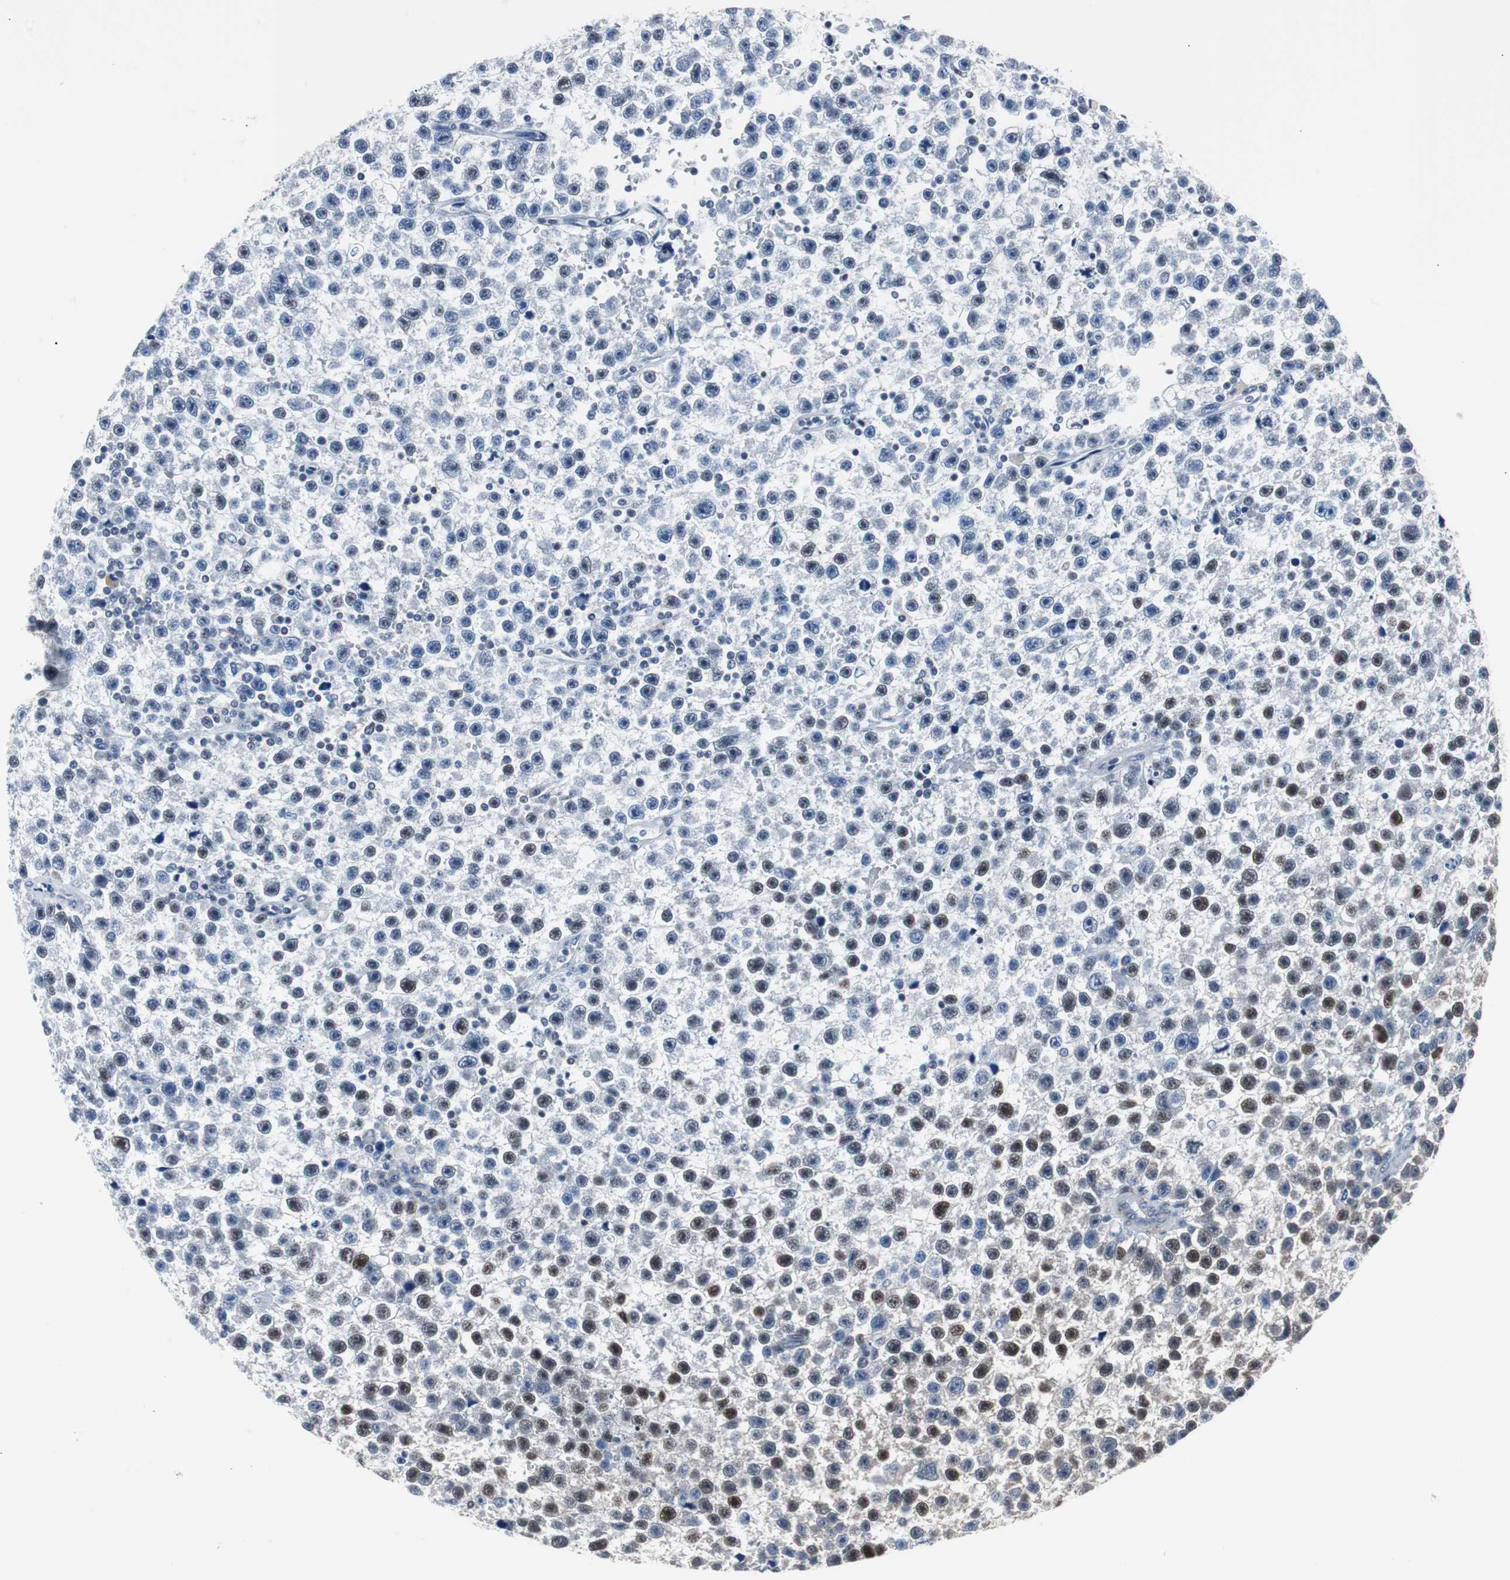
{"staining": {"intensity": "moderate", "quantity": "<25%", "location": "nuclear"}, "tissue": "testis cancer", "cell_type": "Tumor cells", "image_type": "cancer", "snomed": [{"axis": "morphology", "description": "Seminoma, NOS"}, {"axis": "topography", "description": "Testis"}], "caption": "This photomicrograph reveals immunohistochemistry staining of testis cancer (seminoma), with low moderate nuclear staining in about <25% of tumor cells.", "gene": "ZHX2", "patient": {"sex": "male", "age": 33}}